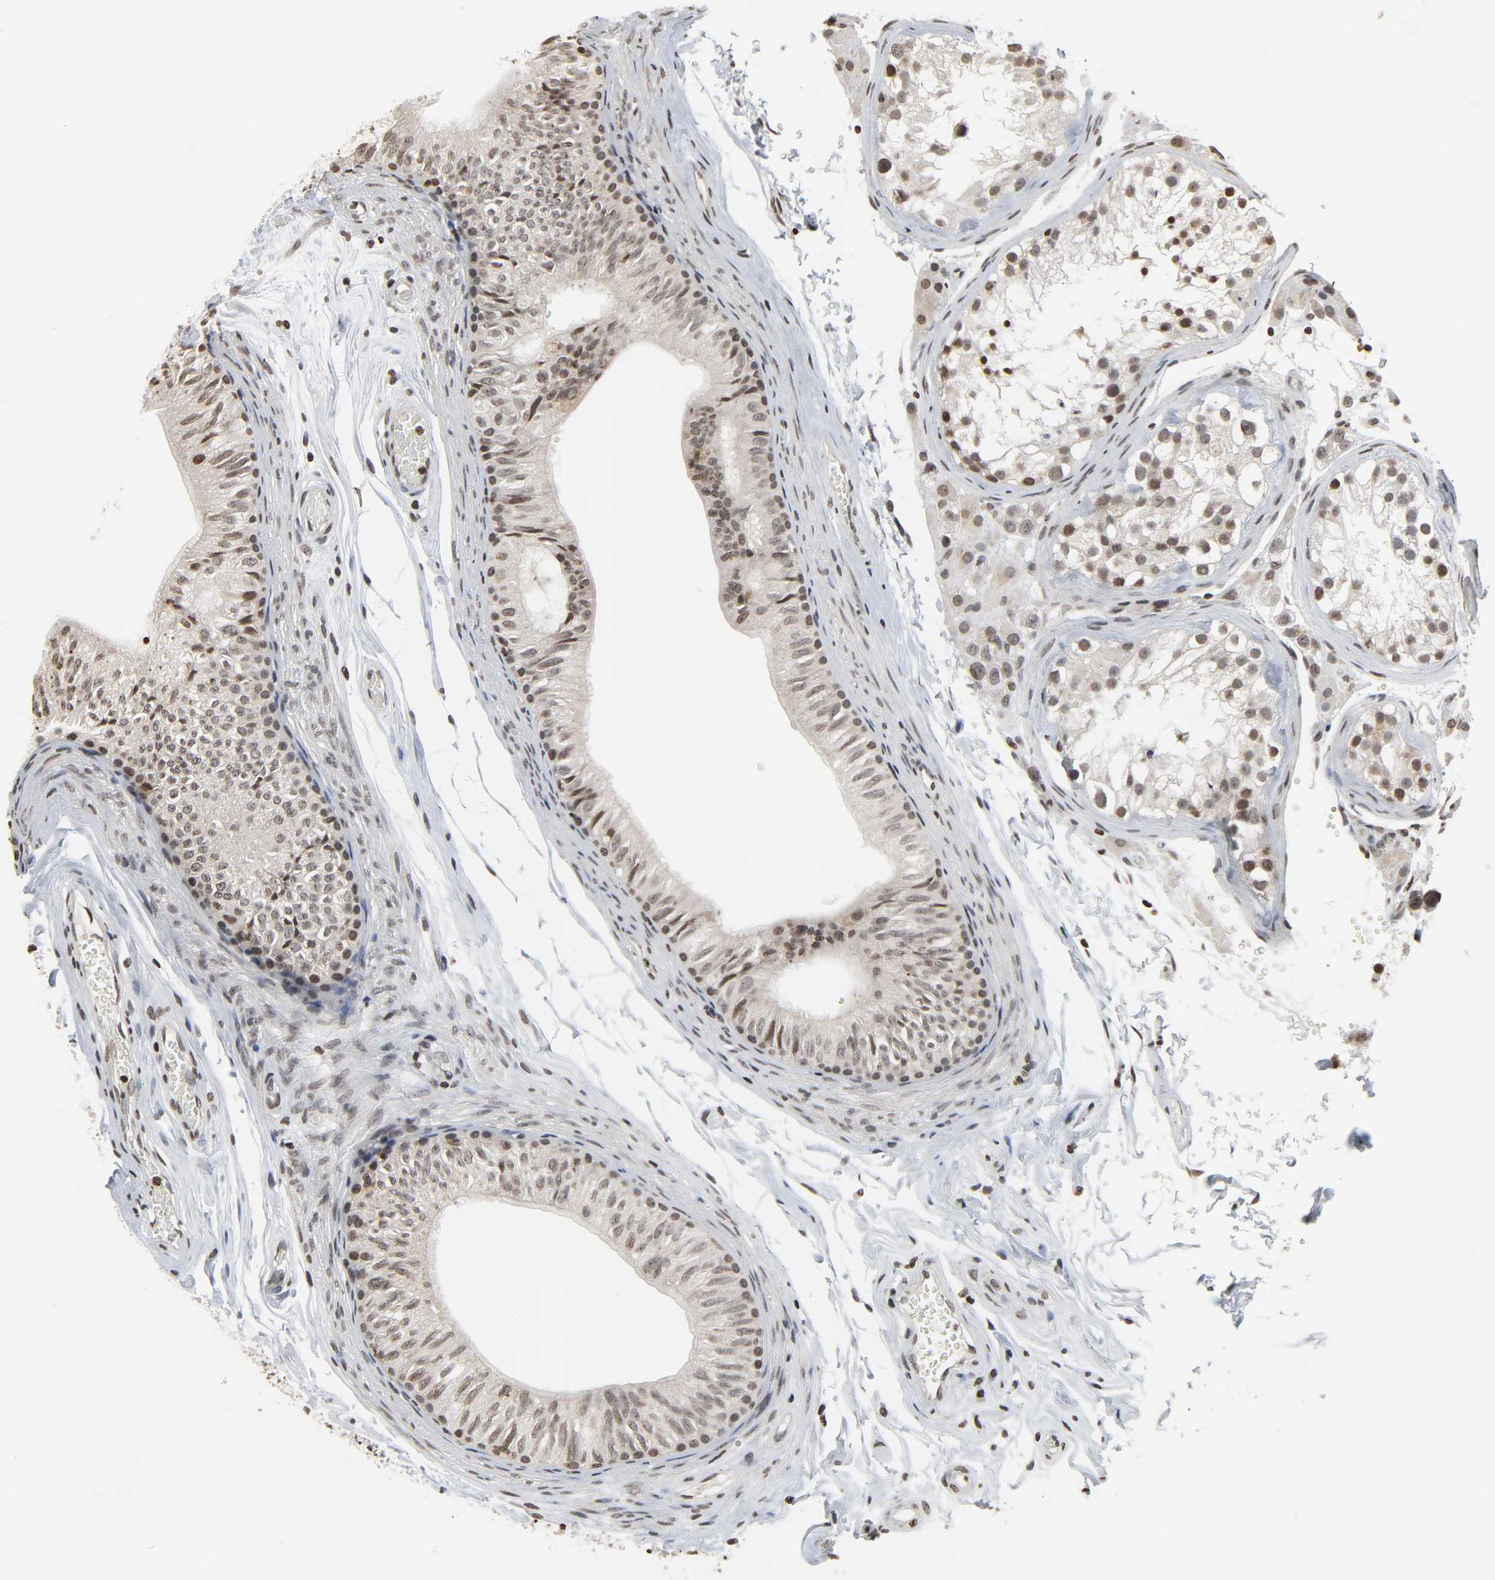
{"staining": {"intensity": "moderate", "quantity": ">75%", "location": "cytoplasmic/membranous,nuclear"}, "tissue": "epididymis", "cell_type": "Glandular cells", "image_type": "normal", "snomed": [{"axis": "morphology", "description": "Normal tissue, NOS"}, {"axis": "topography", "description": "Testis"}, {"axis": "topography", "description": "Epididymis"}], "caption": "Epididymis stained for a protein (brown) demonstrates moderate cytoplasmic/membranous,nuclear positive expression in approximately >75% of glandular cells.", "gene": "ELAVL1", "patient": {"sex": "male", "age": 36}}